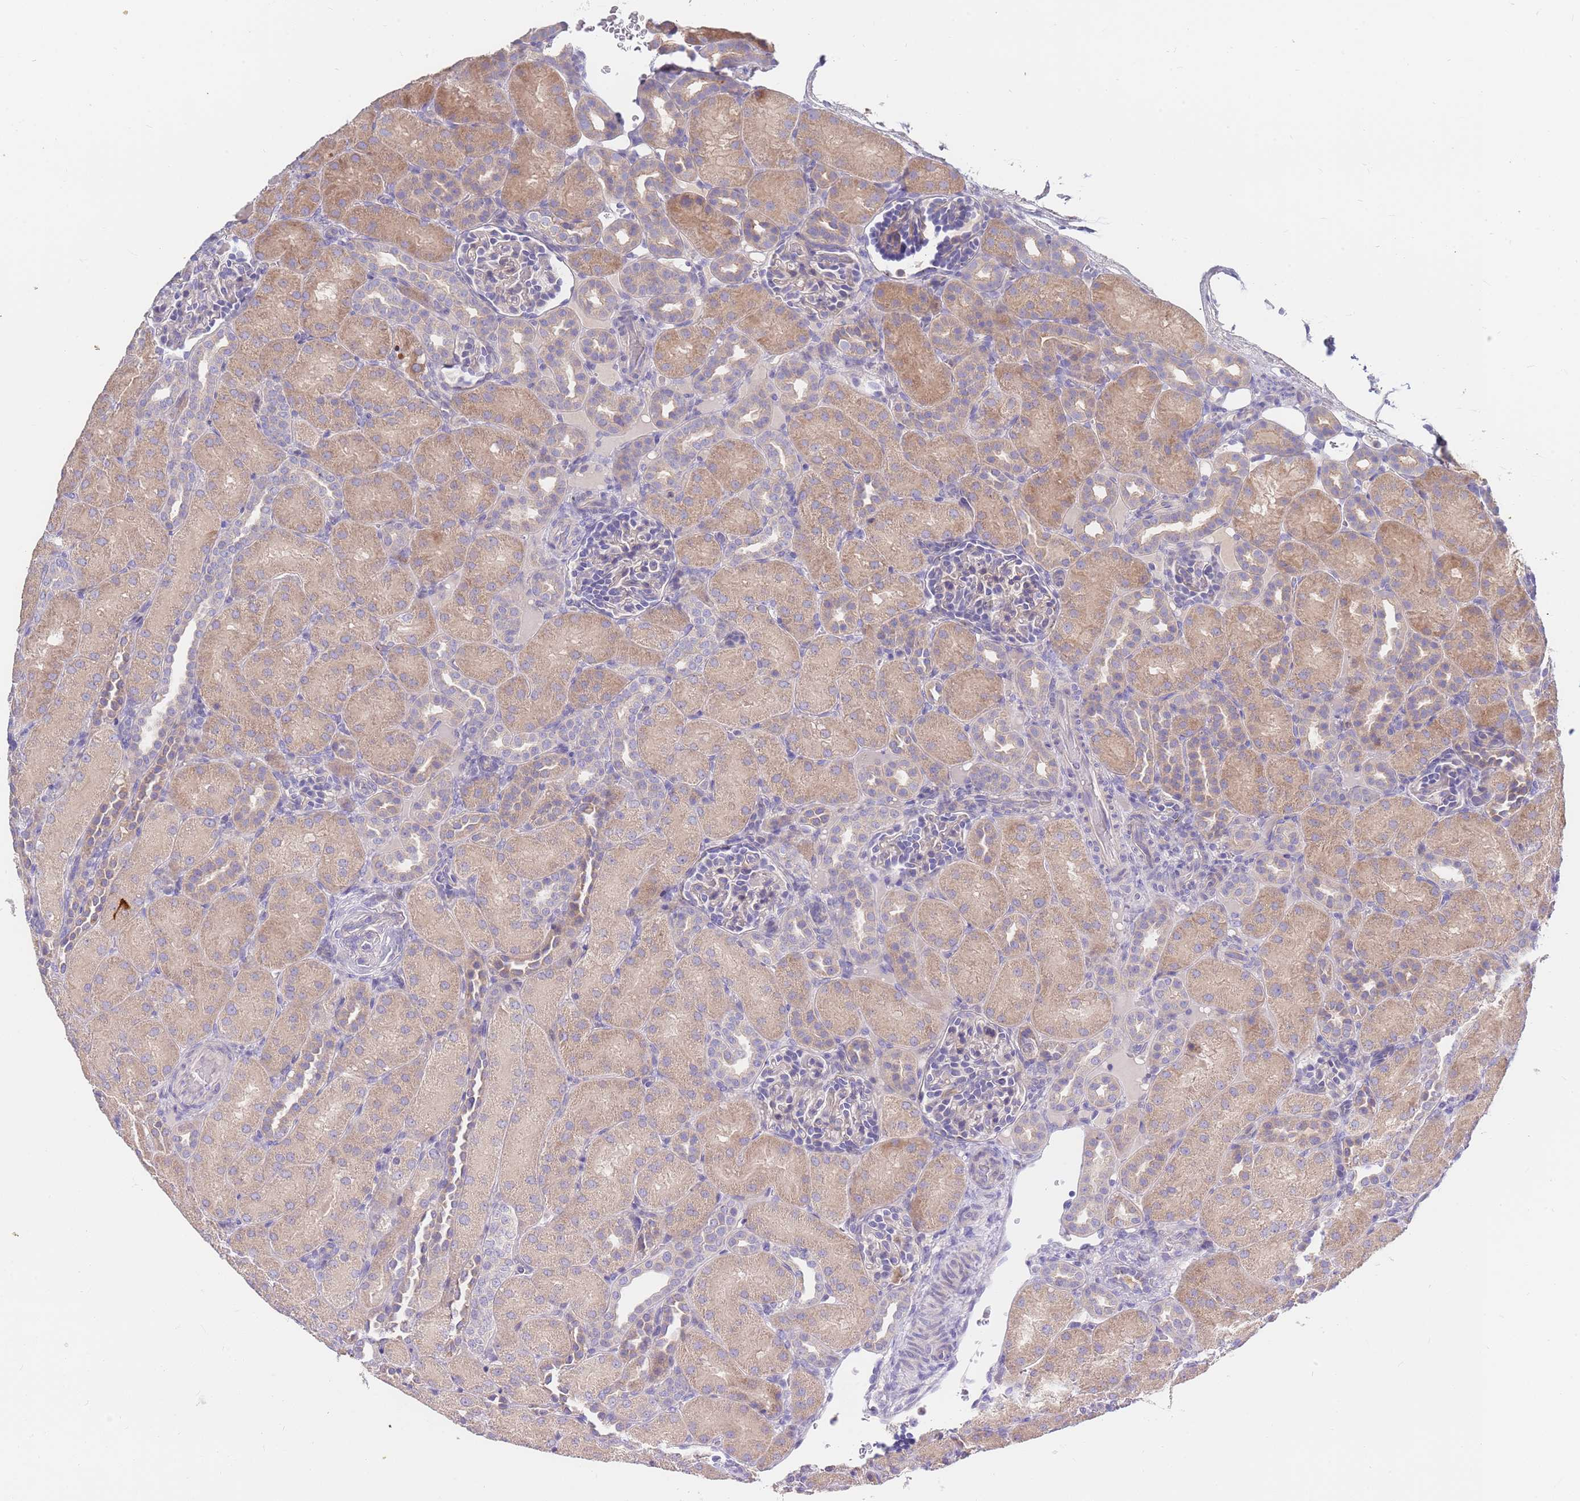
{"staining": {"intensity": "negative", "quantity": "none", "location": "none"}, "tissue": "kidney", "cell_type": "Cells in glomeruli", "image_type": "normal", "snomed": [{"axis": "morphology", "description": "Normal tissue, NOS"}, {"axis": "topography", "description": "Kidney"}], "caption": "DAB (3,3'-diaminobenzidine) immunohistochemical staining of normal kidney demonstrates no significant positivity in cells in glomeruli.", "gene": "BORCS5", "patient": {"sex": "male", "age": 1}}